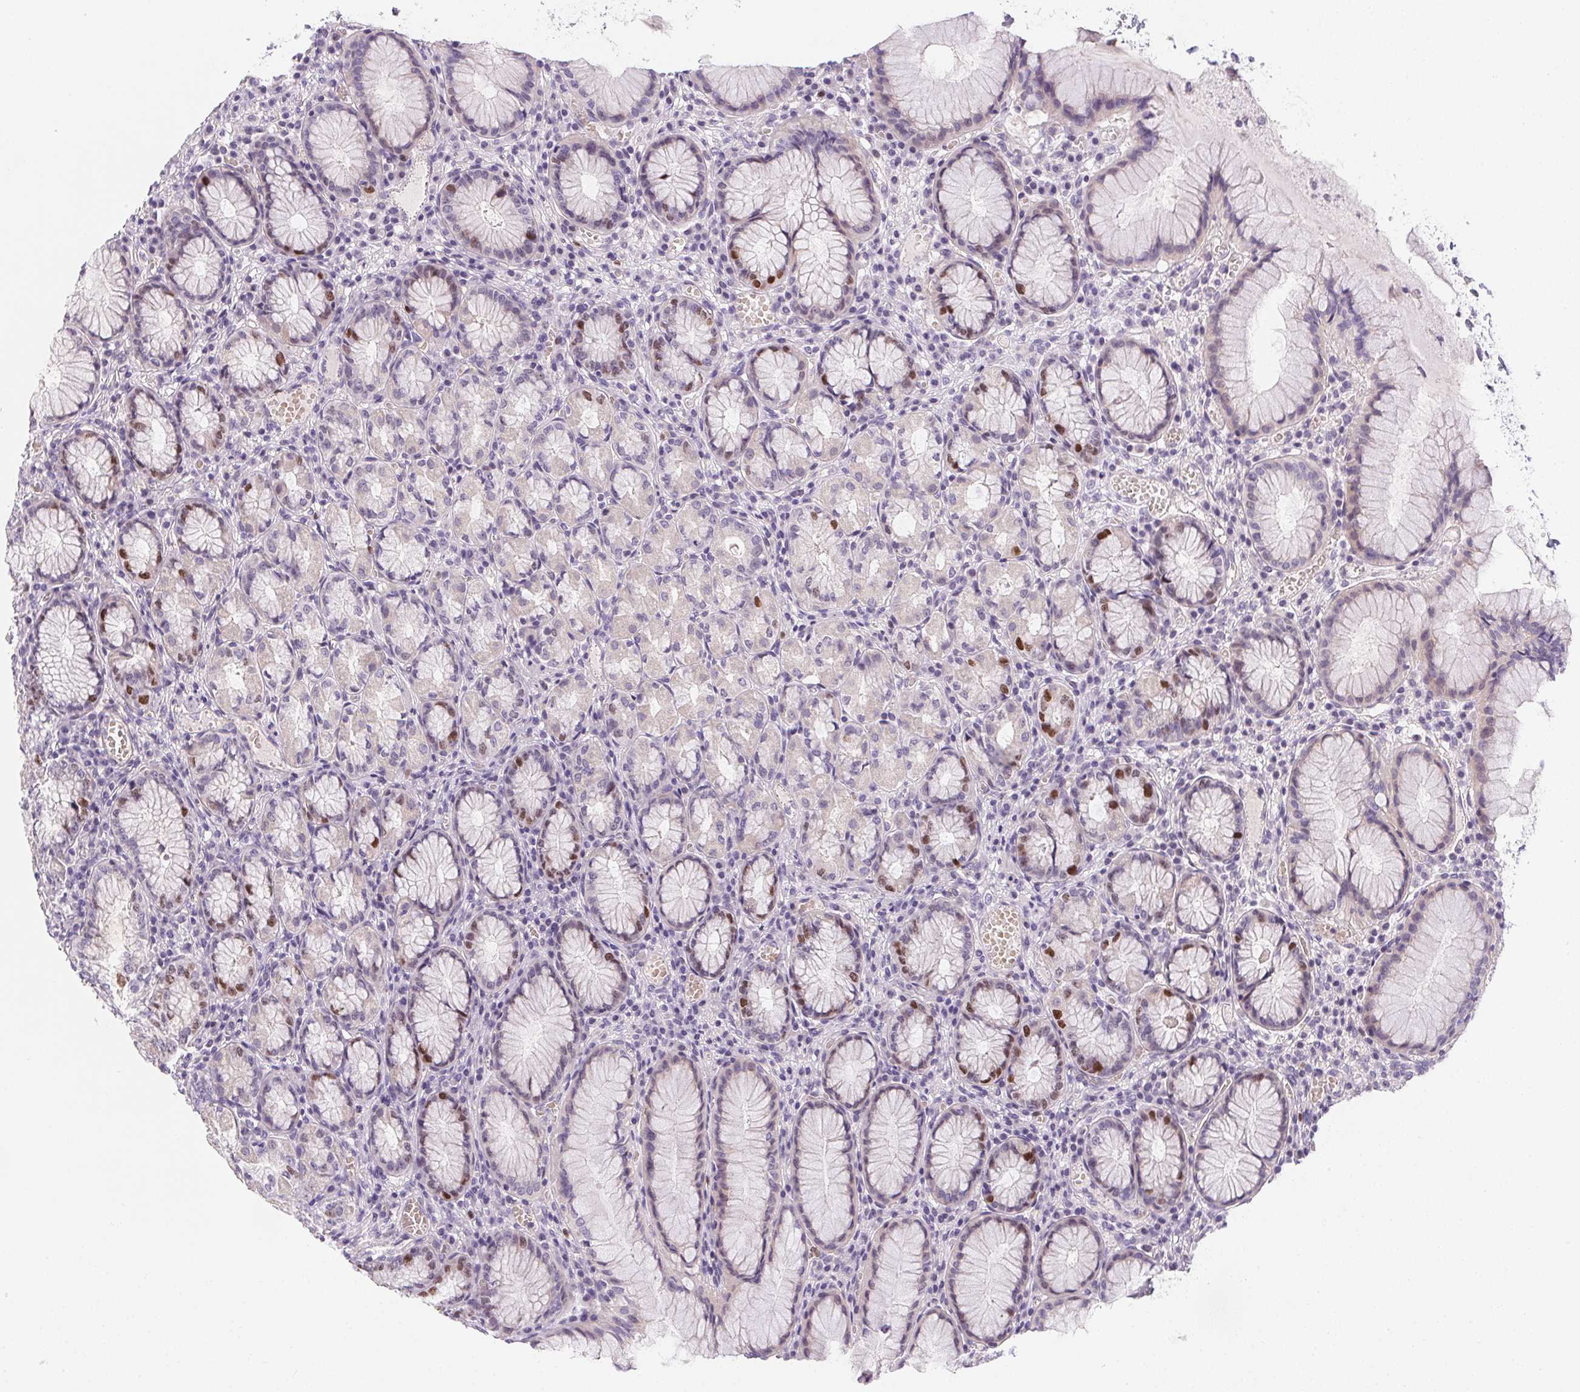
{"staining": {"intensity": "moderate", "quantity": "<25%", "location": "nuclear"}, "tissue": "stomach", "cell_type": "Glandular cells", "image_type": "normal", "snomed": [{"axis": "morphology", "description": "Normal tissue, NOS"}, {"axis": "topography", "description": "Stomach"}], "caption": "A brown stain shows moderate nuclear positivity of a protein in glandular cells of normal stomach.", "gene": "HELLS", "patient": {"sex": "male", "age": 55}}